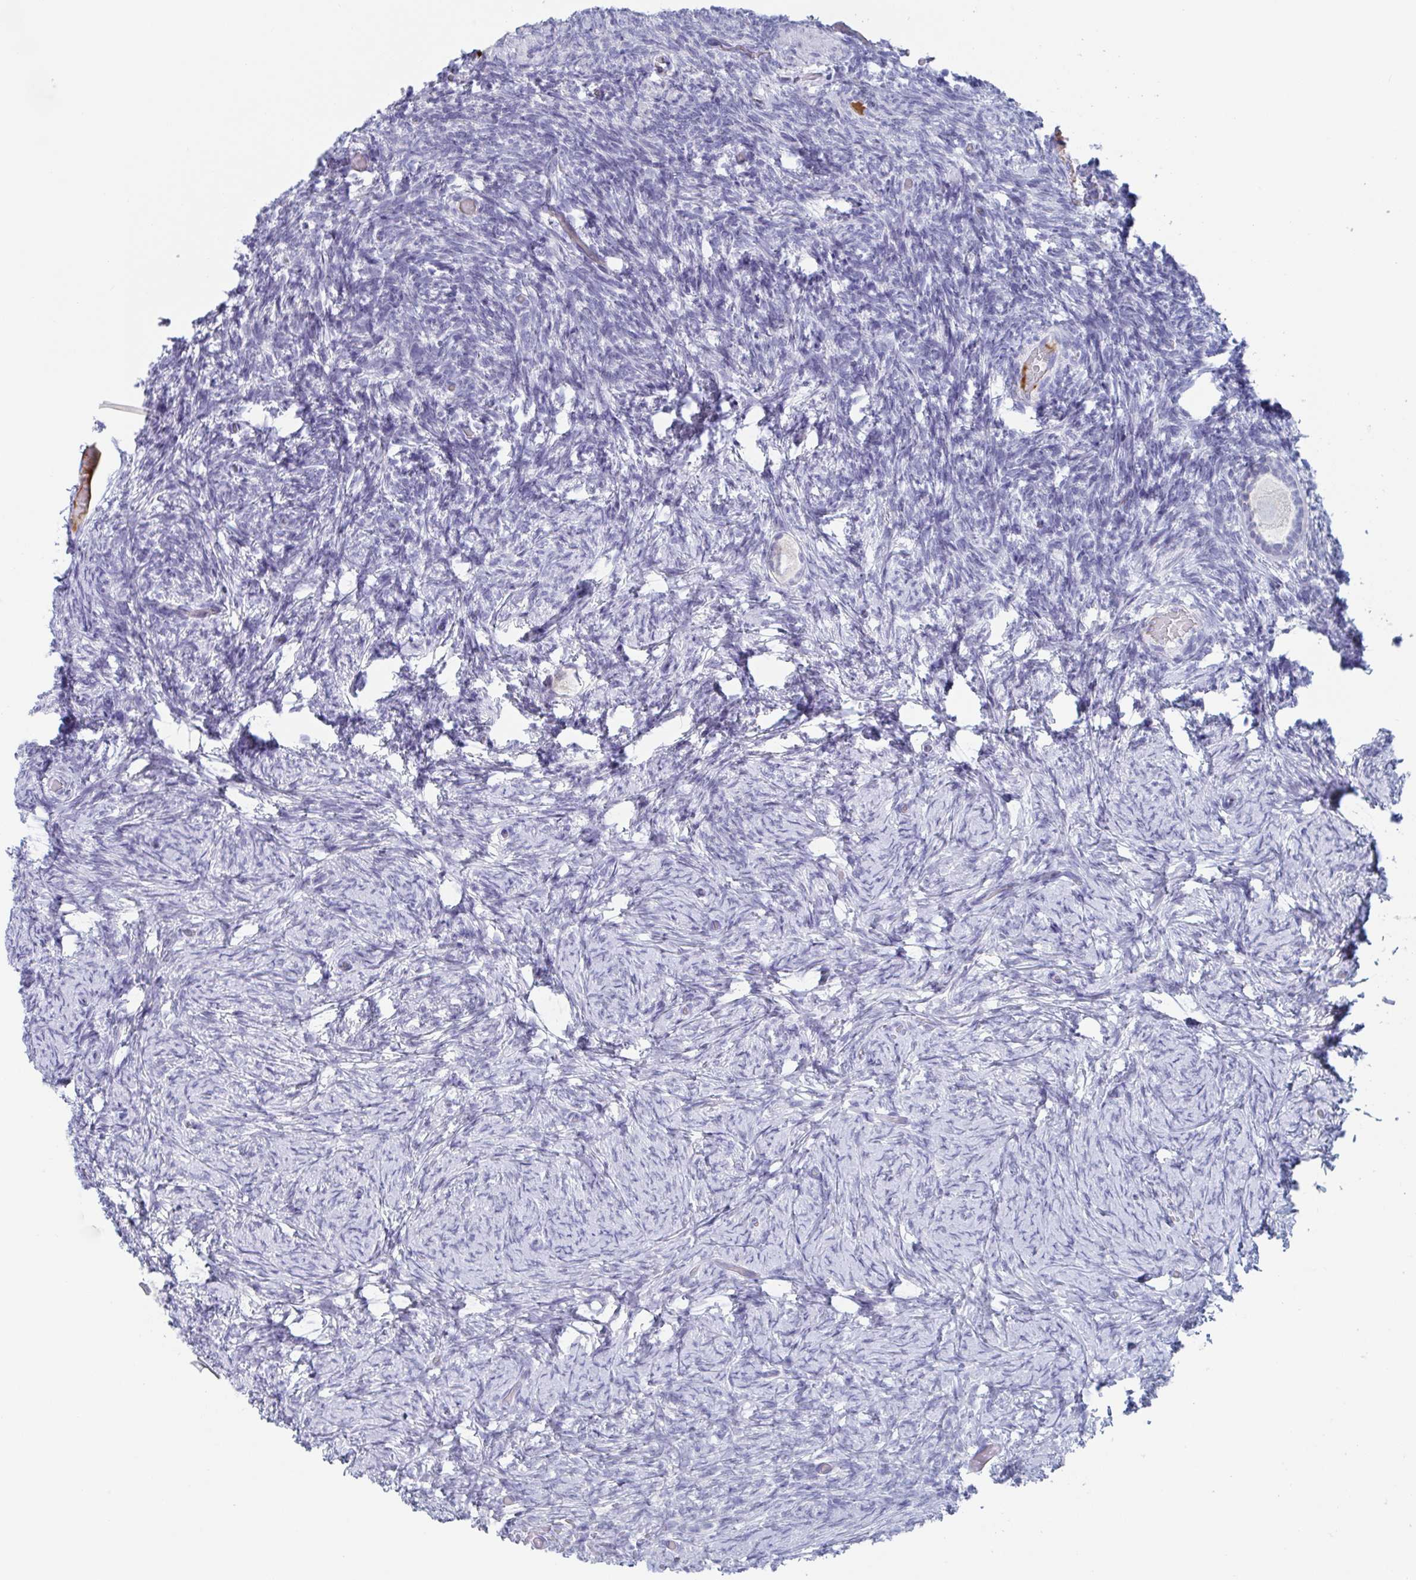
{"staining": {"intensity": "negative", "quantity": "none", "location": "none"}, "tissue": "ovary", "cell_type": "Follicle cells", "image_type": "normal", "snomed": [{"axis": "morphology", "description": "Normal tissue, NOS"}, {"axis": "topography", "description": "Ovary"}], "caption": "Micrograph shows no protein expression in follicle cells of normal ovary.", "gene": "NT5C3B", "patient": {"sex": "female", "age": 34}}